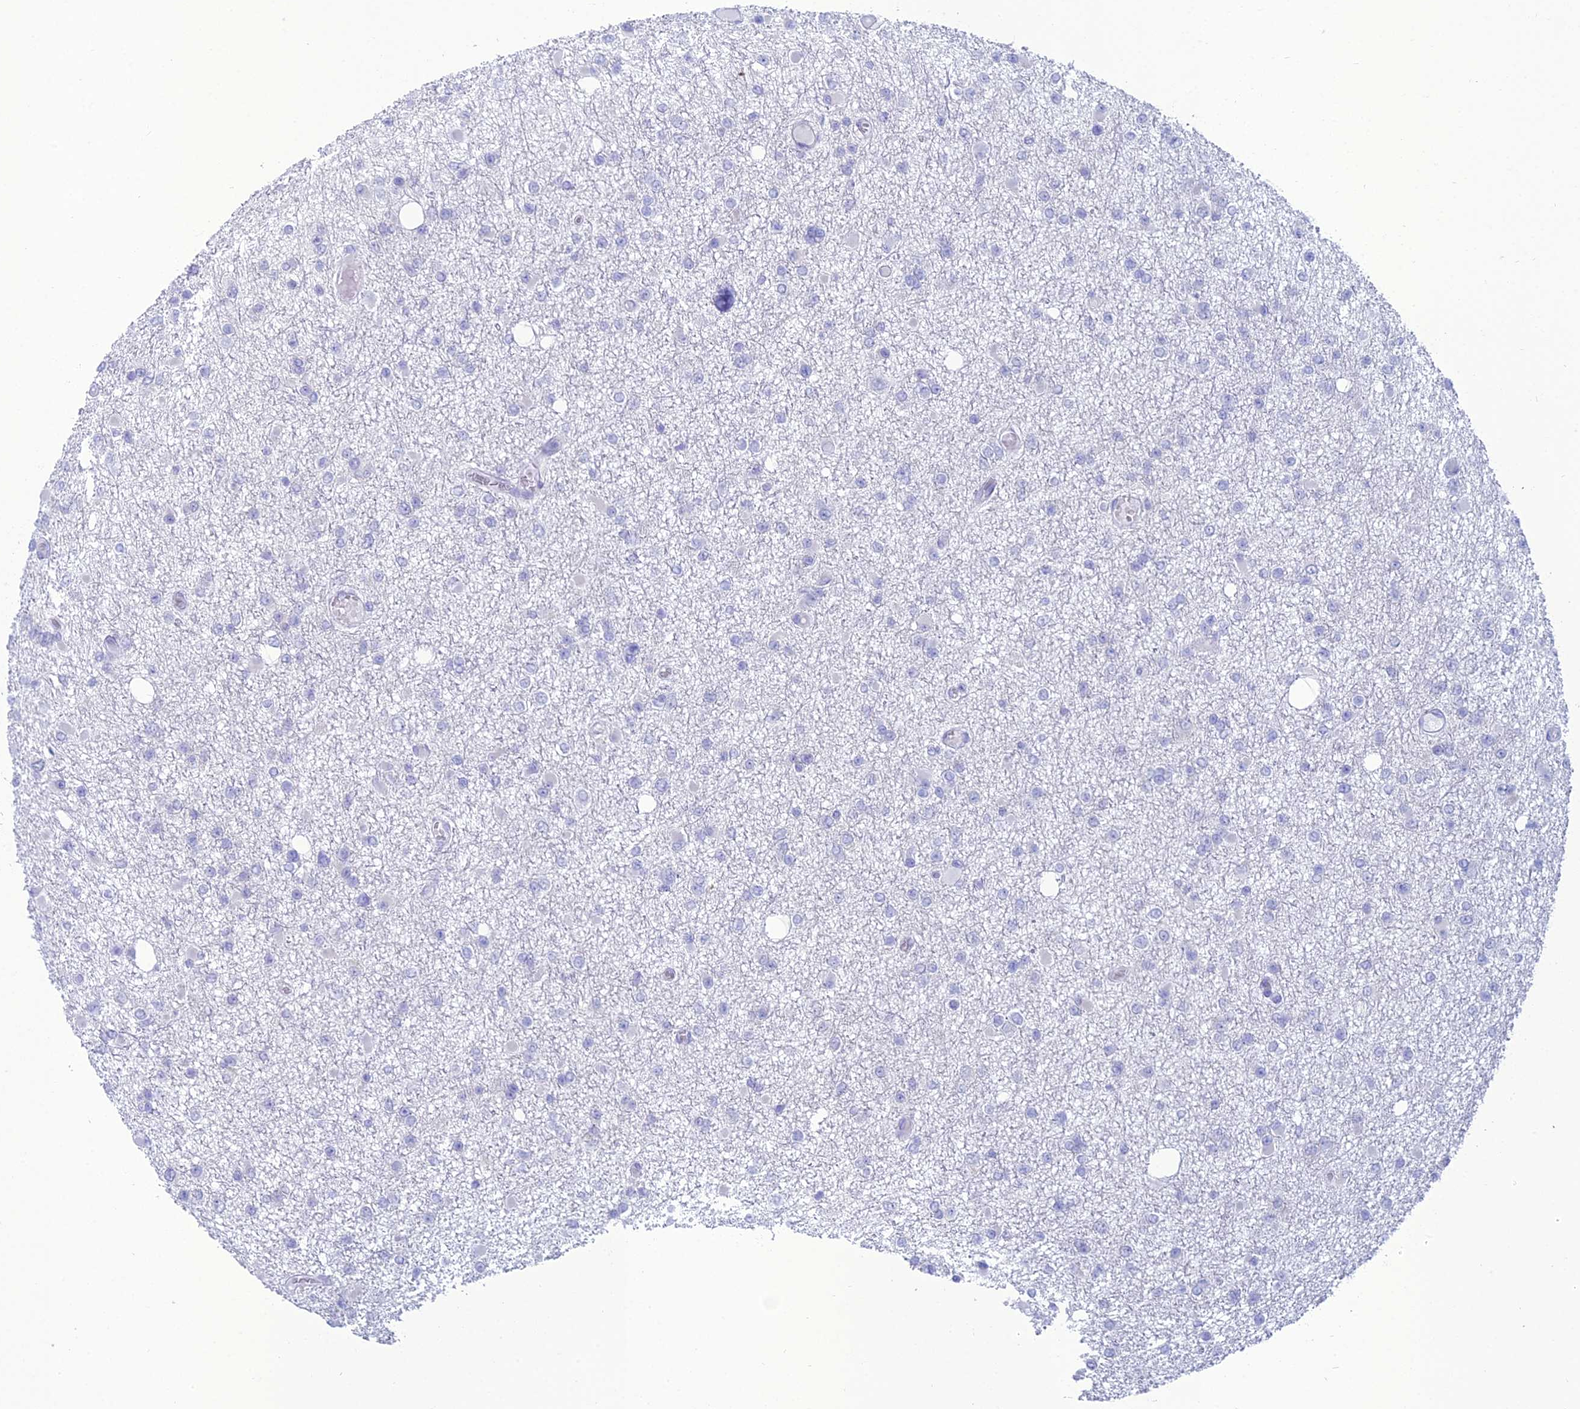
{"staining": {"intensity": "negative", "quantity": "none", "location": "none"}, "tissue": "glioma", "cell_type": "Tumor cells", "image_type": "cancer", "snomed": [{"axis": "morphology", "description": "Glioma, malignant, Low grade"}, {"axis": "topography", "description": "Brain"}], "caption": "Immunohistochemistry (IHC) histopathology image of neoplastic tissue: malignant glioma (low-grade) stained with DAB demonstrates no significant protein positivity in tumor cells.", "gene": "GNPNAT1", "patient": {"sex": "female", "age": 22}}